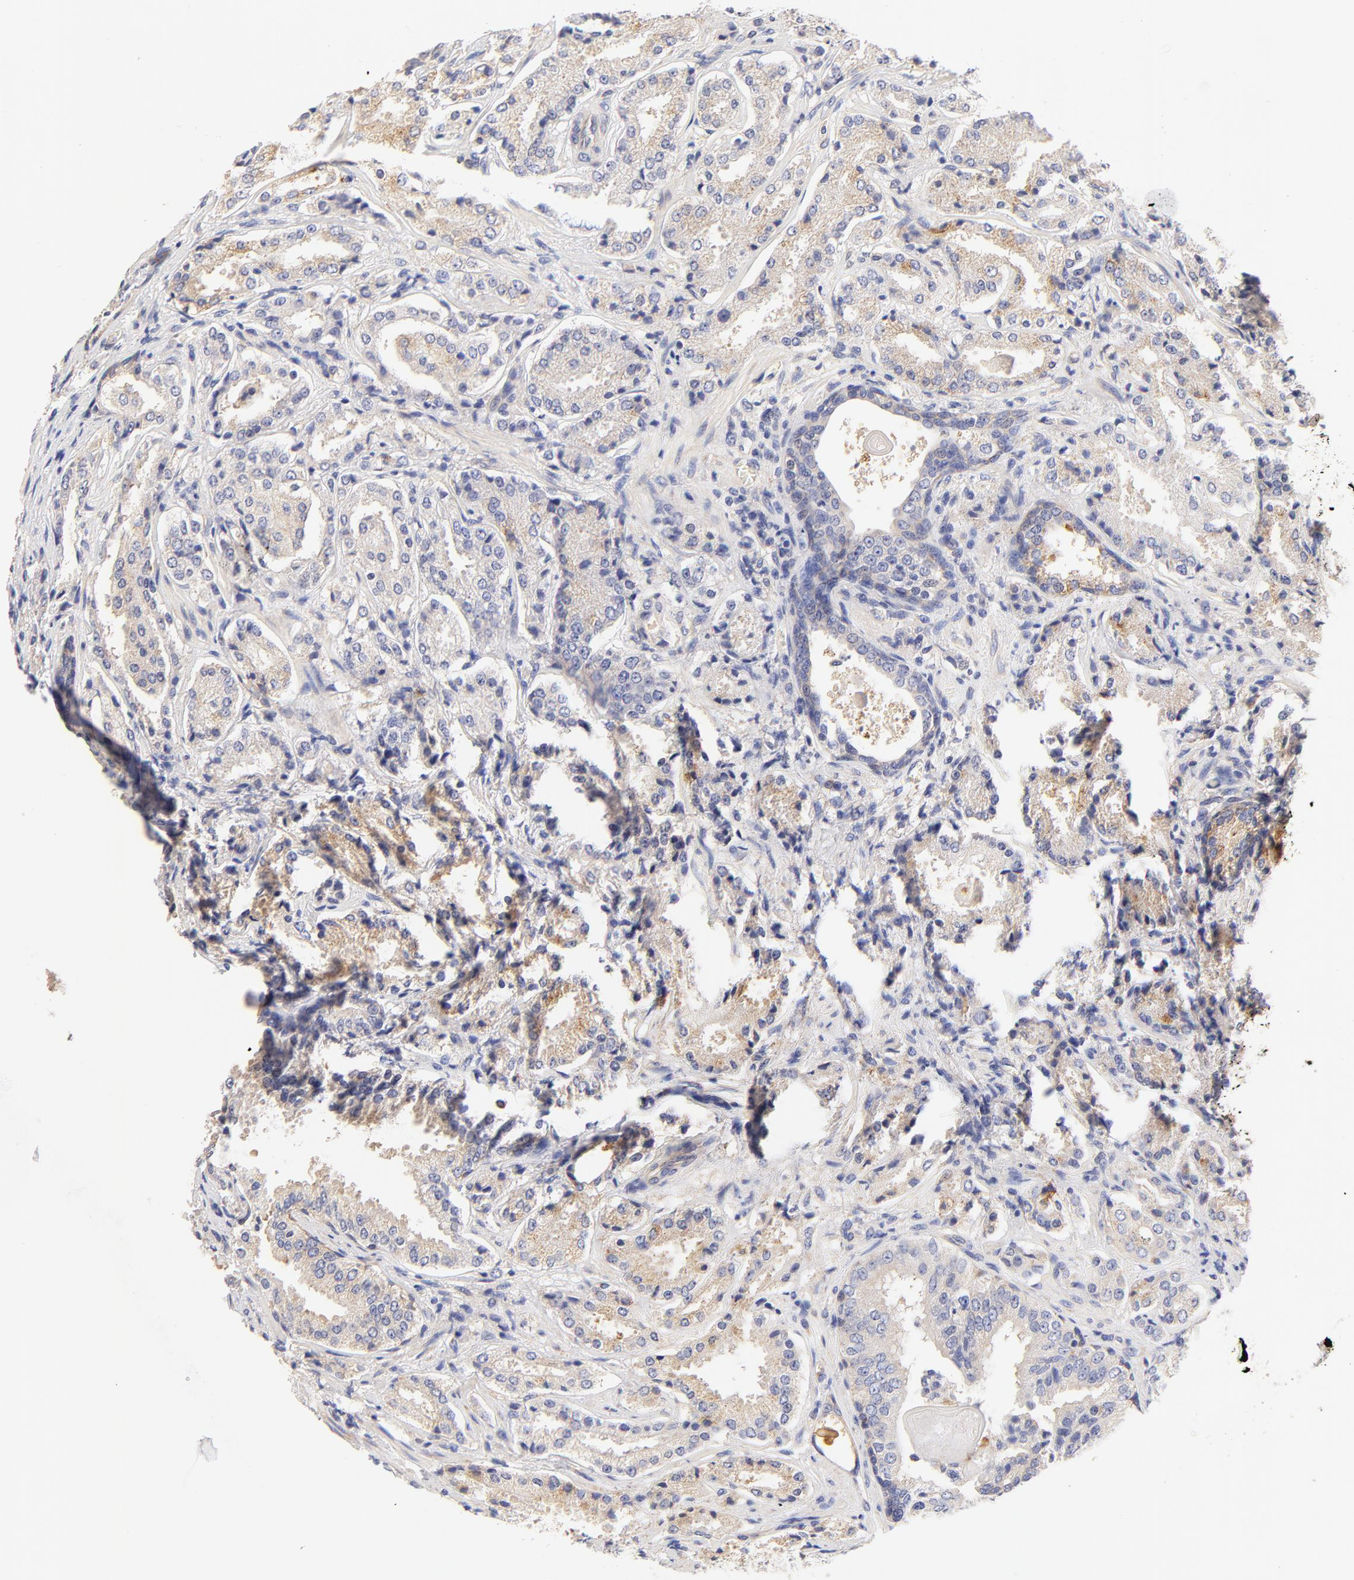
{"staining": {"intensity": "weak", "quantity": "25%-75%", "location": "cytoplasmic/membranous"}, "tissue": "prostate cancer", "cell_type": "Tumor cells", "image_type": "cancer", "snomed": [{"axis": "morphology", "description": "Adenocarcinoma, High grade"}, {"axis": "topography", "description": "Prostate"}], "caption": "A brown stain shows weak cytoplasmic/membranous staining of a protein in prostate cancer tumor cells. (DAB (3,3'-diaminobenzidine) IHC with brightfield microscopy, high magnification).", "gene": "HS3ST1", "patient": {"sex": "male", "age": 58}}